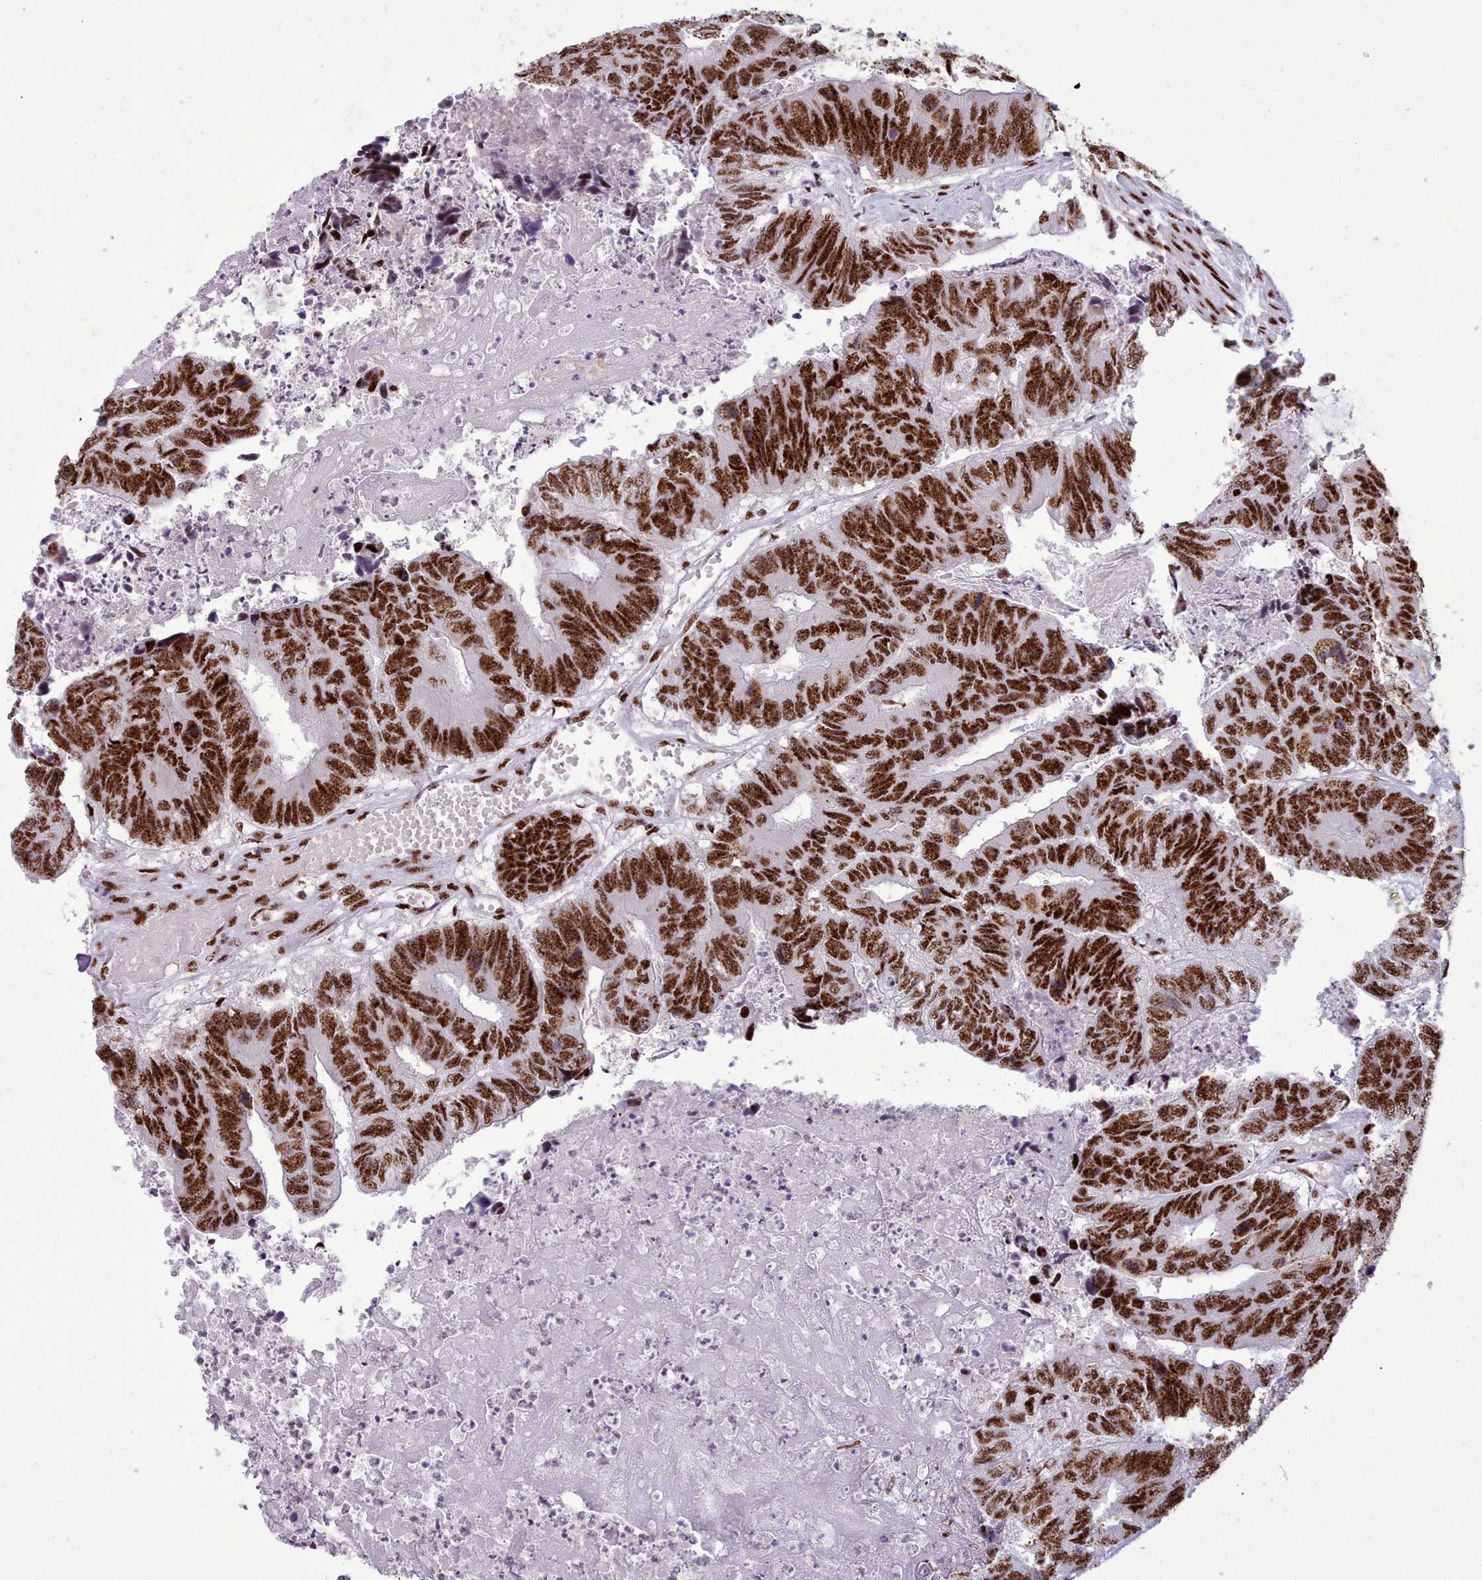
{"staining": {"intensity": "strong", "quantity": ">75%", "location": "nuclear"}, "tissue": "colorectal cancer", "cell_type": "Tumor cells", "image_type": "cancer", "snomed": [{"axis": "morphology", "description": "Adenocarcinoma, NOS"}, {"axis": "topography", "description": "Colon"}], "caption": "Human colorectal cancer (adenocarcinoma) stained for a protein (brown) displays strong nuclear positive expression in about >75% of tumor cells.", "gene": "TMEM35B", "patient": {"sex": "female", "age": 67}}